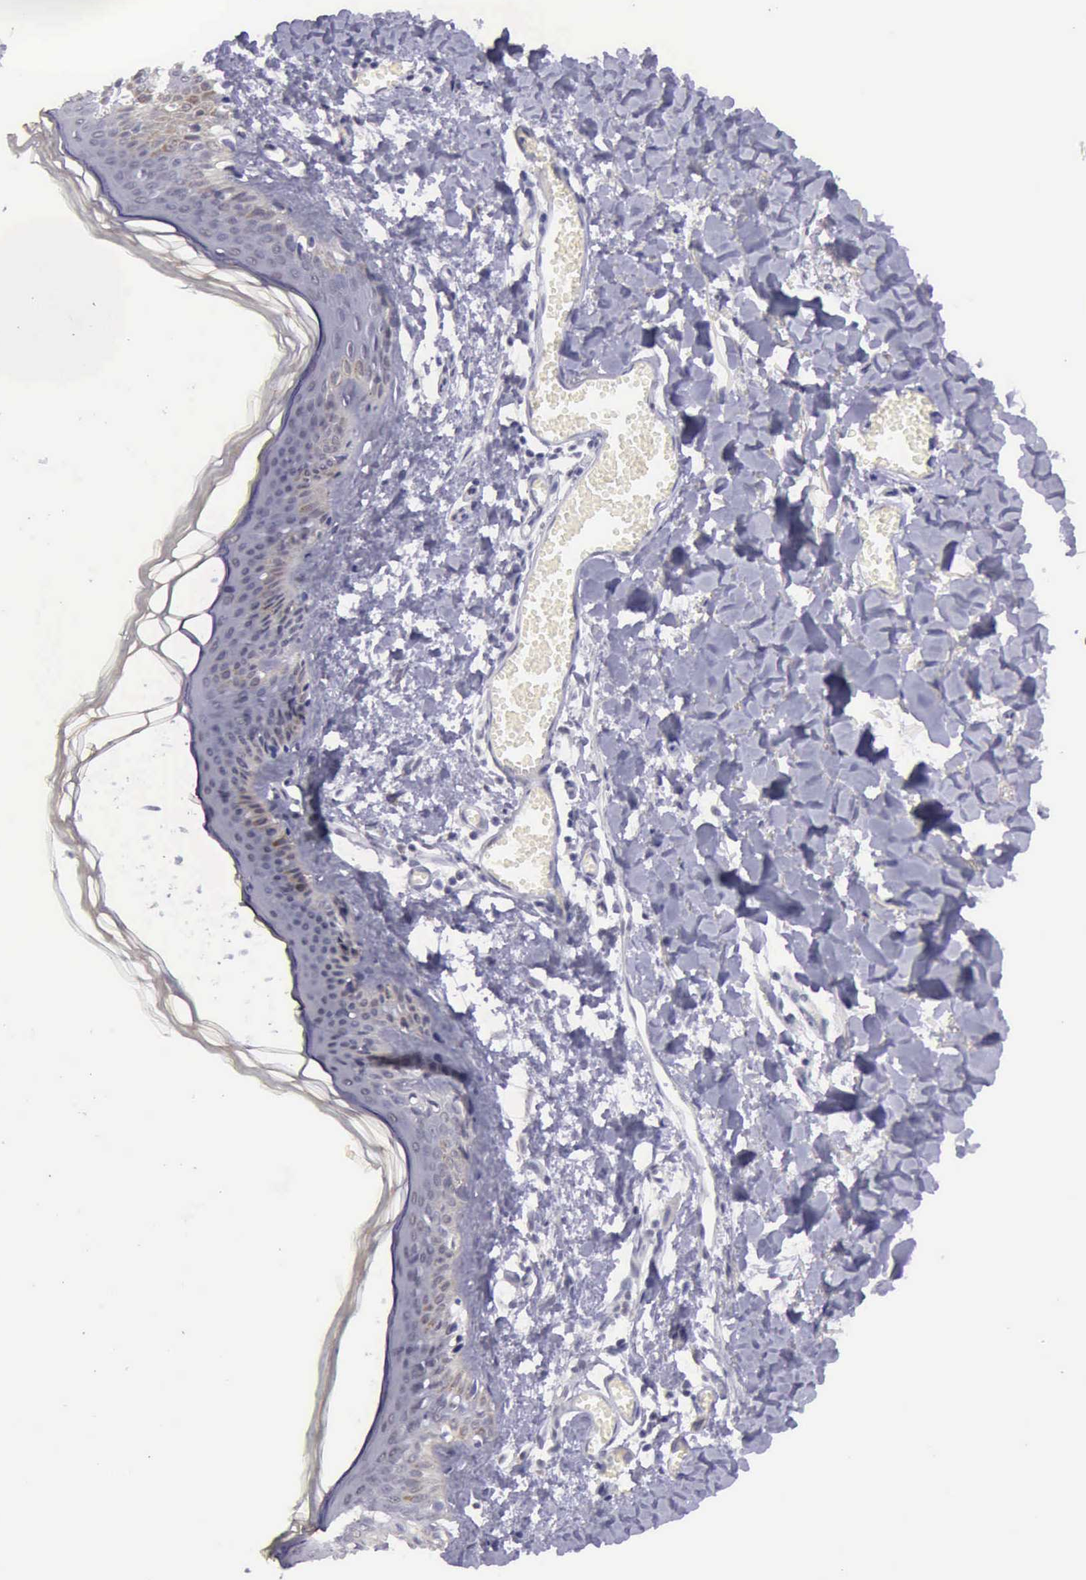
{"staining": {"intensity": "weak", "quantity": ">75%", "location": "cytoplasmic/membranous"}, "tissue": "skin", "cell_type": "Fibroblasts", "image_type": "normal", "snomed": [{"axis": "morphology", "description": "Normal tissue, NOS"}, {"axis": "morphology", "description": "Sarcoma, NOS"}, {"axis": "topography", "description": "Skin"}, {"axis": "topography", "description": "Soft tissue"}], "caption": "The image shows a brown stain indicating the presence of a protein in the cytoplasmic/membranous of fibroblasts in skin. (brown staining indicates protein expression, while blue staining denotes nuclei).", "gene": "EP300", "patient": {"sex": "female", "age": 51}}